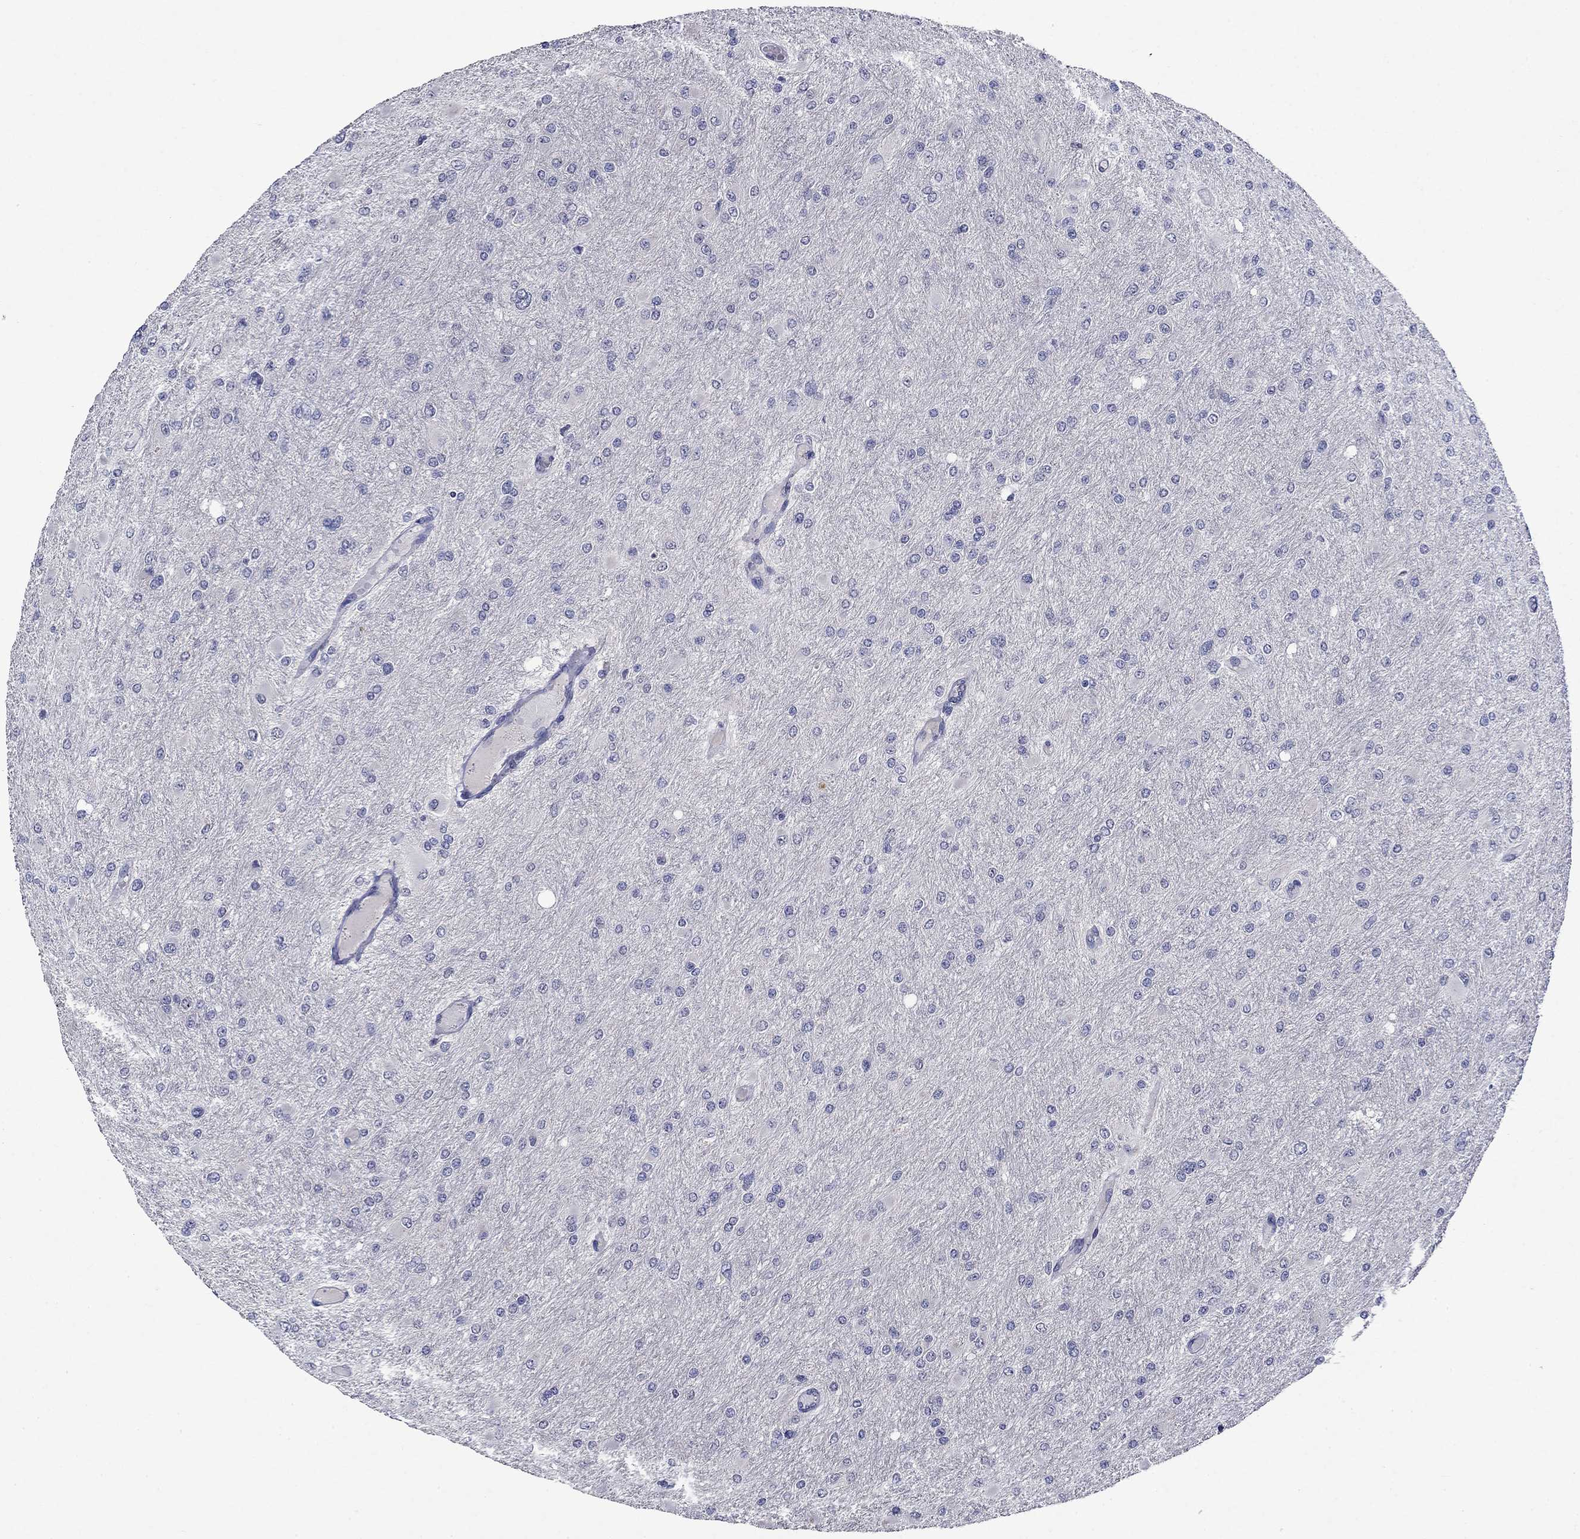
{"staining": {"intensity": "negative", "quantity": "none", "location": "none"}, "tissue": "glioma", "cell_type": "Tumor cells", "image_type": "cancer", "snomed": [{"axis": "morphology", "description": "Glioma, malignant, High grade"}, {"axis": "topography", "description": "Cerebral cortex"}], "caption": "High magnification brightfield microscopy of glioma stained with DAB (3,3'-diaminobenzidine) (brown) and counterstained with hematoxylin (blue): tumor cells show no significant positivity.", "gene": "IRF5", "patient": {"sex": "female", "age": 36}}